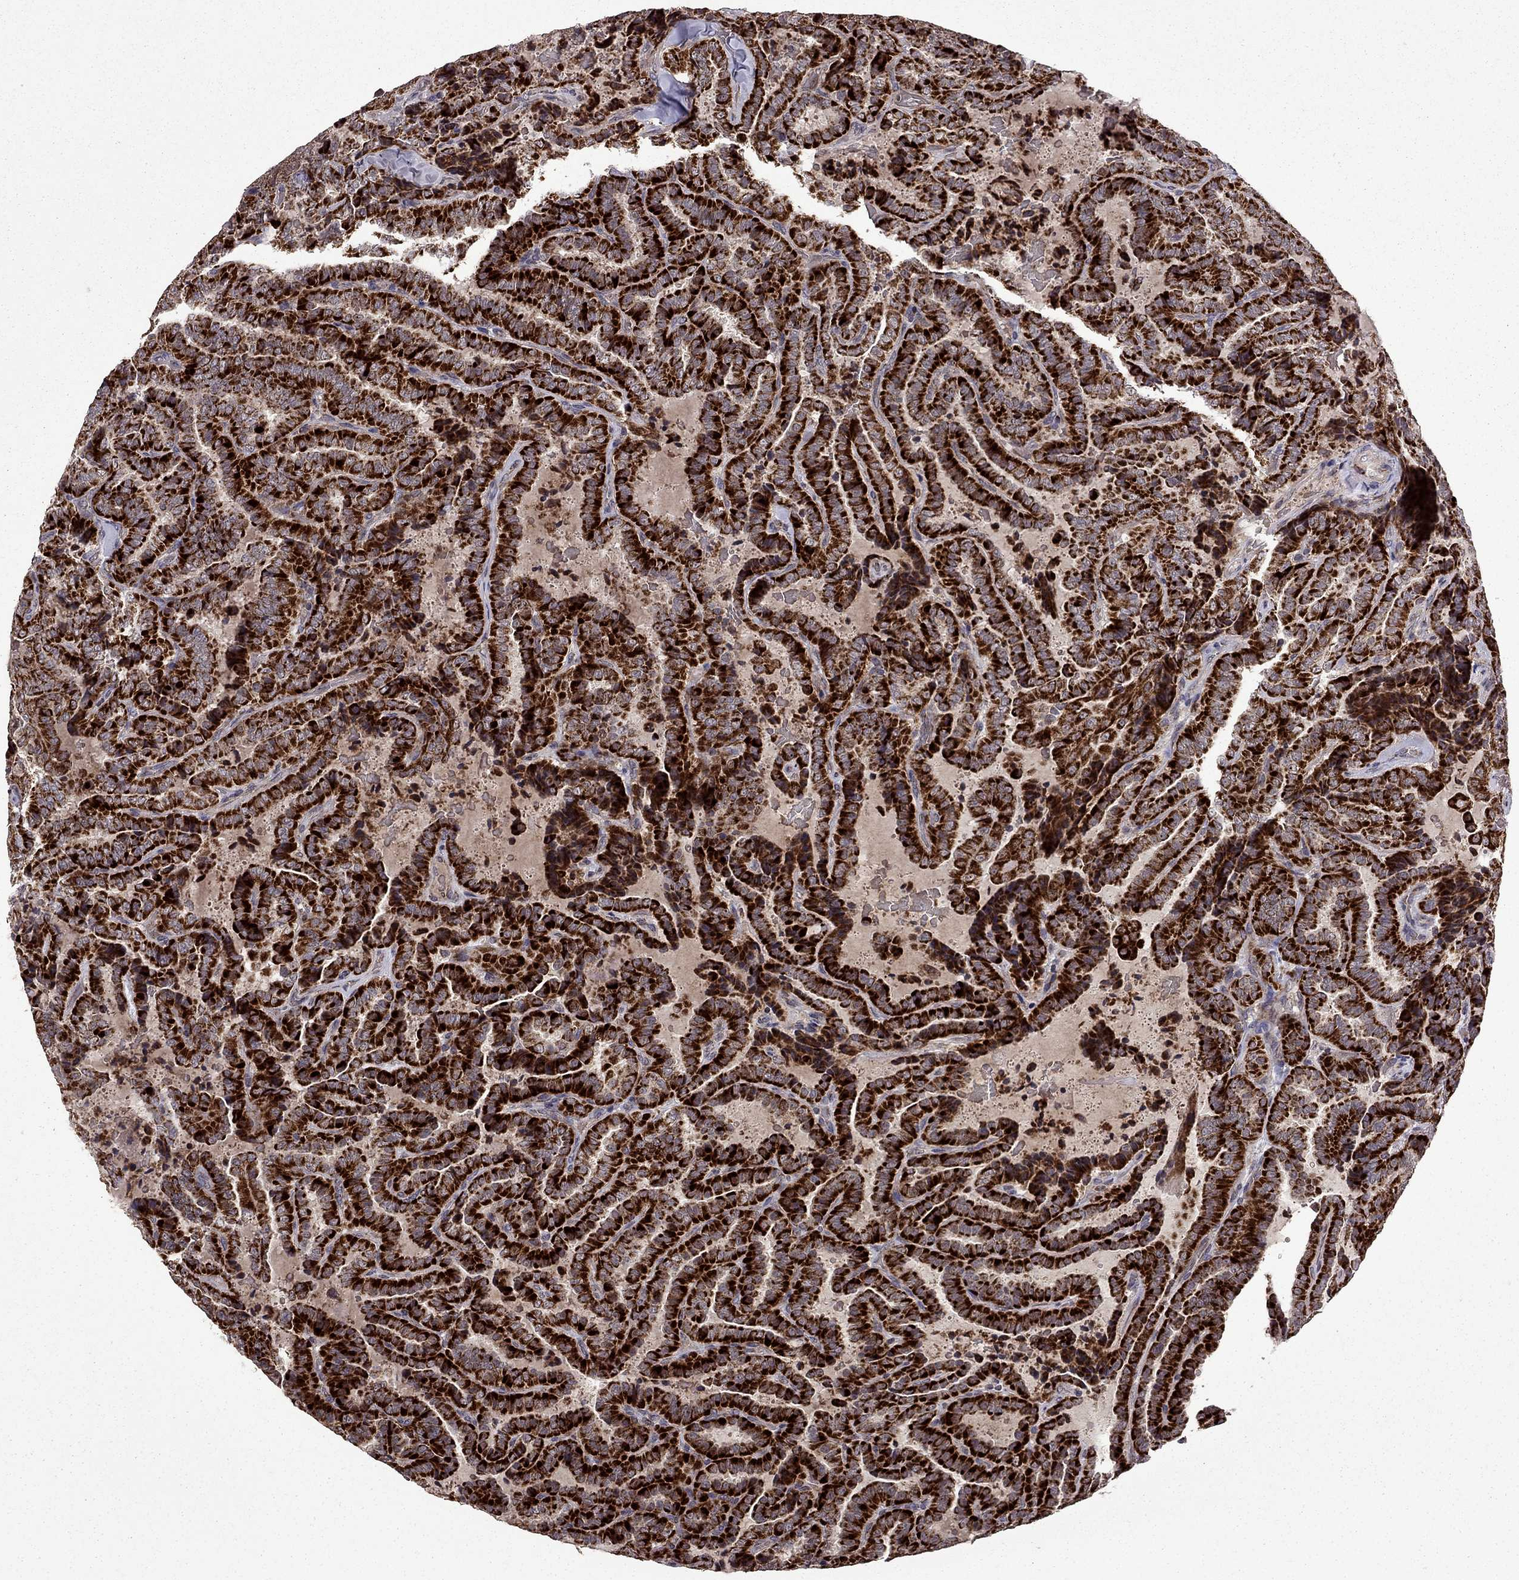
{"staining": {"intensity": "strong", "quantity": ">75%", "location": "cytoplasmic/membranous"}, "tissue": "thyroid cancer", "cell_type": "Tumor cells", "image_type": "cancer", "snomed": [{"axis": "morphology", "description": "Papillary adenocarcinoma, NOS"}, {"axis": "topography", "description": "Thyroid gland"}], "caption": "Tumor cells display high levels of strong cytoplasmic/membranous staining in about >75% of cells in papillary adenocarcinoma (thyroid).", "gene": "TAB2", "patient": {"sex": "female", "age": 39}}